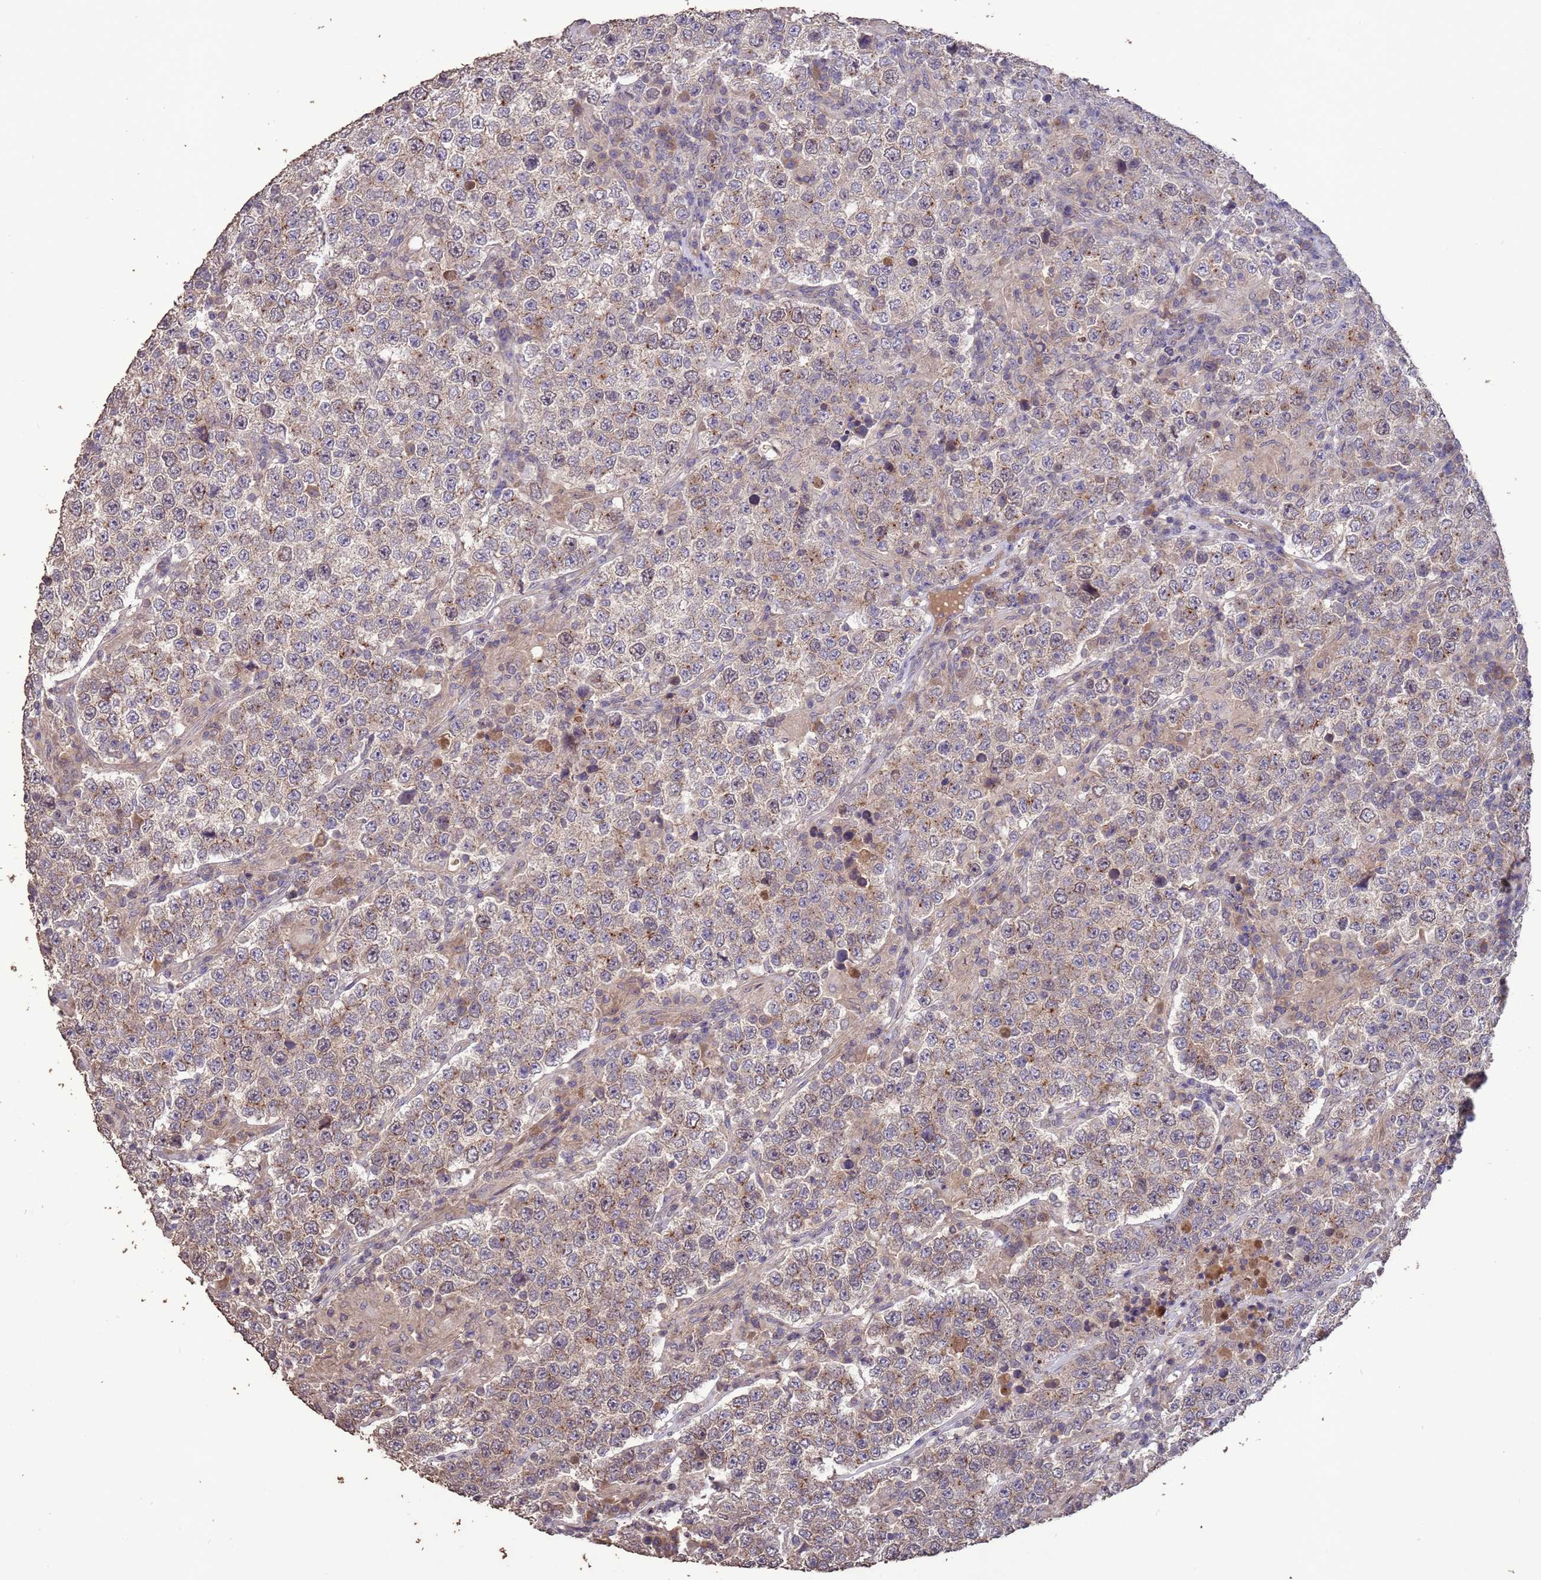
{"staining": {"intensity": "weak", "quantity": "25%-75%", "location": "cytoplasmic/membranous"}, "tissue": "testis cancer", "cell_type": "Tumor cells", "image_type": "cancer", "snomed": [{"axis": "morphology", "description": "Normal tissue, NOS"}, {"axis": "morphology", "description": "Urothelial carcinoma, High grade"}, {"axis": "morphology", "description": "Seminoma, NOS"}, {"axis": "morphology", "description": "Carcinoma, Embryonal, NOS"}, {"axis": "topography", "description": "Urinary bladder"}, {"axis": "topography", "description": "Testis"}], "caption": "Protein staining reveals weak cytoplasmic/membranous positivity in approximately 25%-75% of tumor cells in testis cancer (seminoma).", "gene": "SLC9B2", "patient": {"sex": "male", "age": 41}}